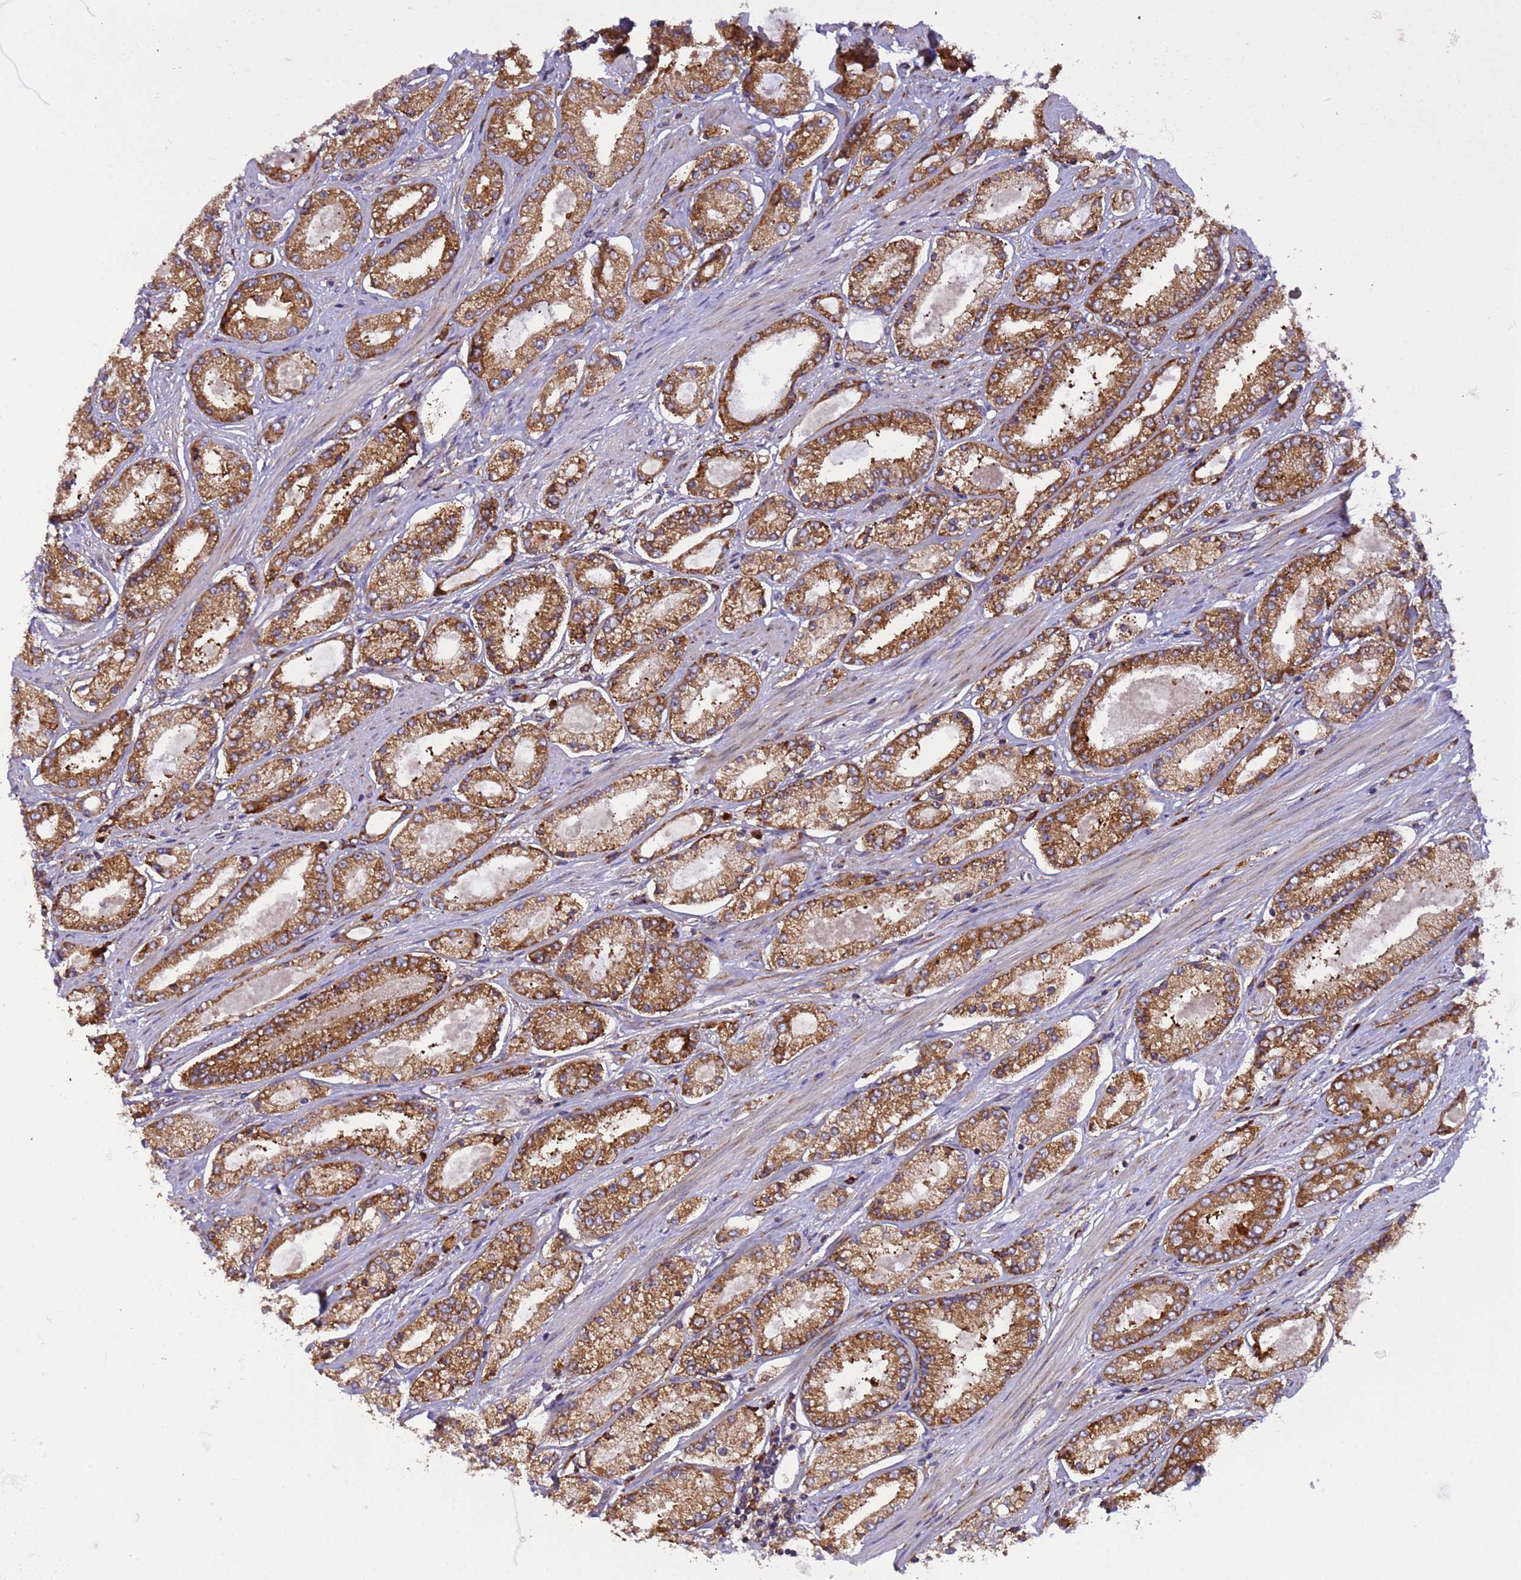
{"staining": {"intensity": "strong", "quantity": ">75%", "location": "cytoplasmic/membranous"}, "tissue": "prostate cancer", "cell_type": "Tumor cells", "image_type": "cancer", "snomed": [{"axis": "morphology", "description": "Adenocarcinoma, High grade"}, {"axis": "topography", "description": "Prostate"}], "caption": "About >75% of tumor cells in prostate adenocarcinoma (high-grade) display strong cytoplasmic/membranous protein expression as visualized by brown immunohistochemical staining.", "gene": "RPL36", "patient": {"sex": "male", "age": 69}}